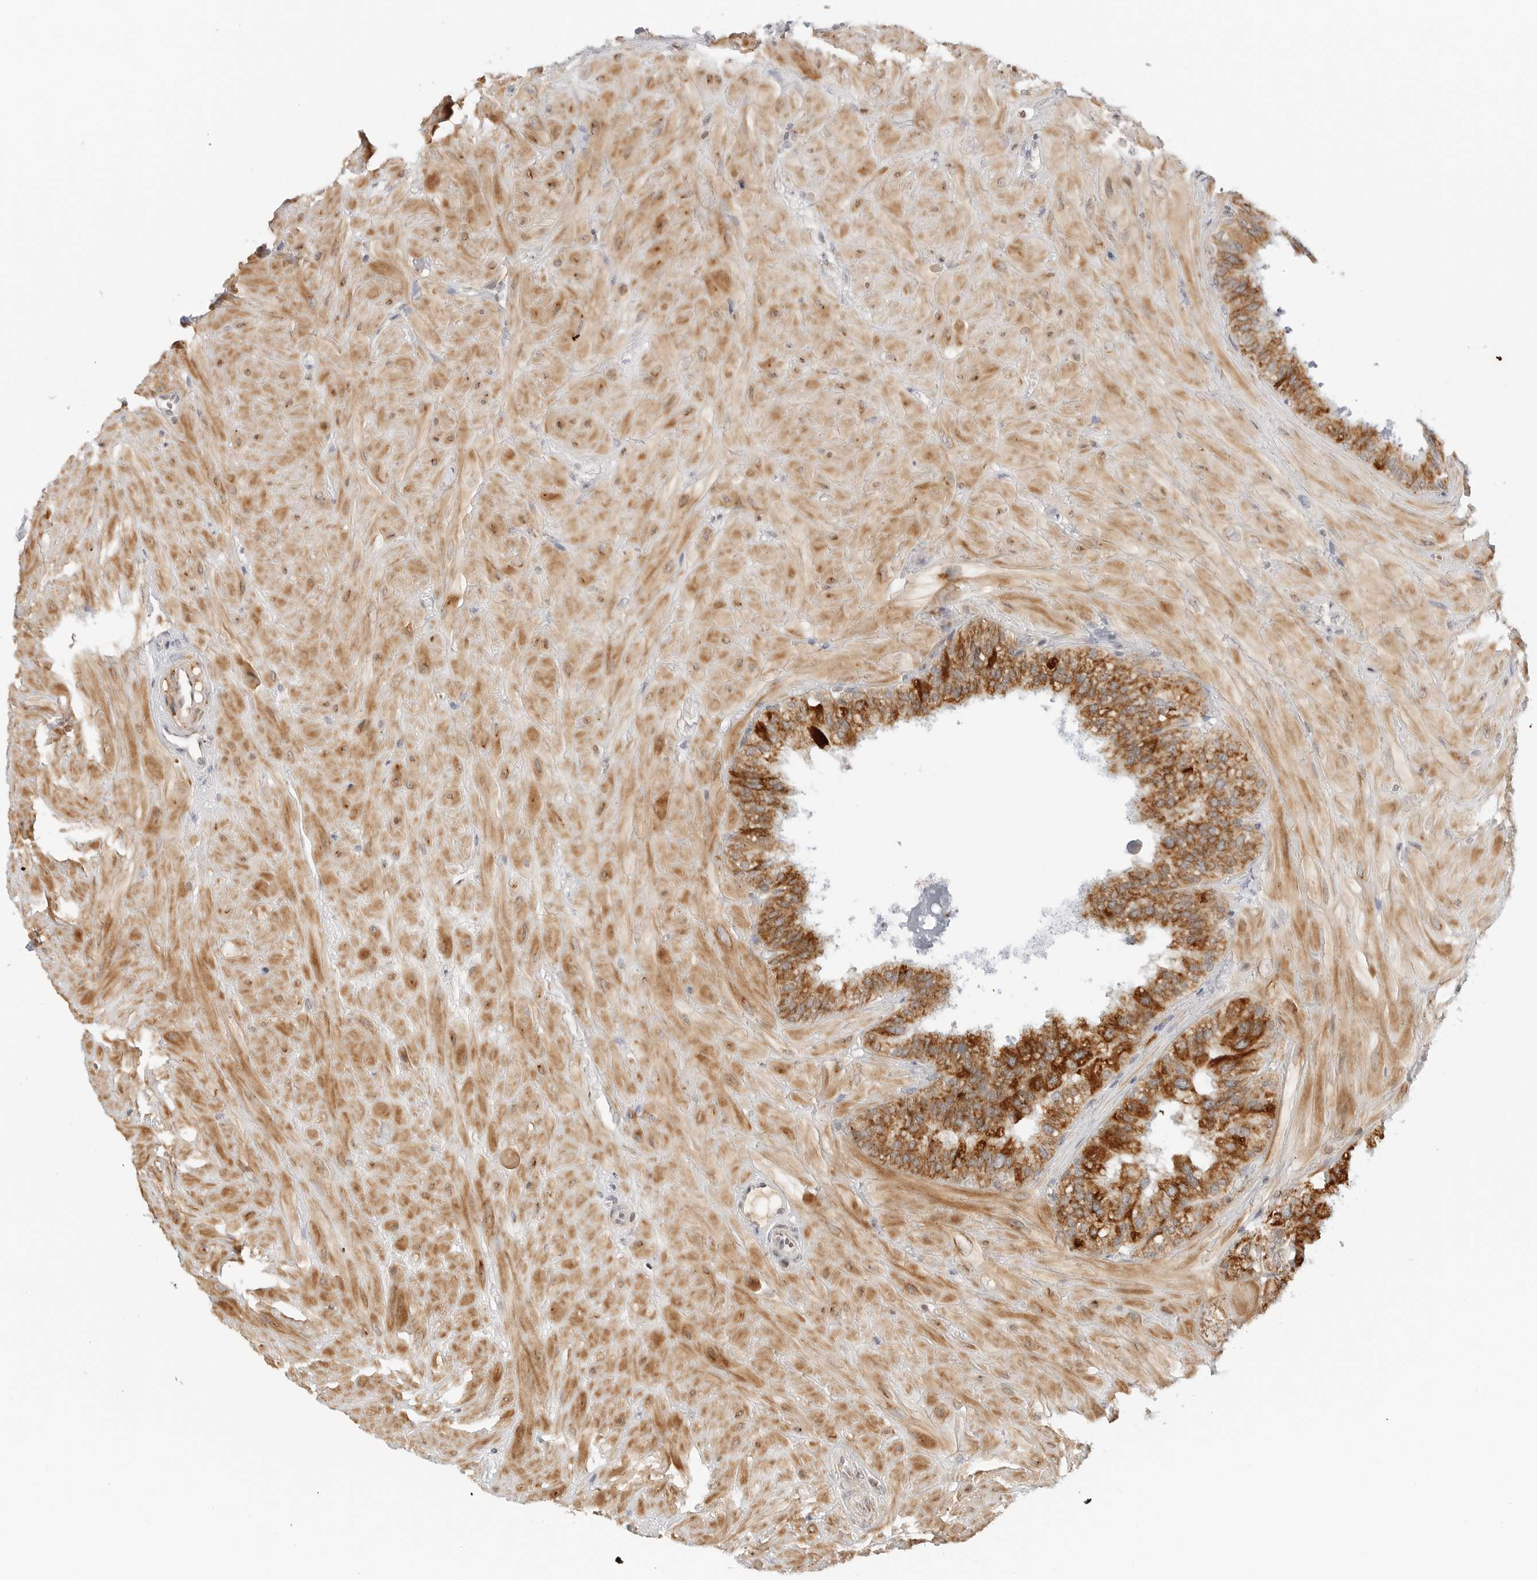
{"staining": {"intensity": "strong", "quantity": ">75%", "location": "cytoplasmic/membranous"}, "tissue": "seminal vesicle", "cell_type": "Glandular cells", "image_type": "normal", "snomed": [{"axis": "morphology", "description": "Normal tissue, NOS"}, {"axis": "topography", "description": "Prostate"}, {"axis": "topography", "description": "Seminal veicle"}], "caption": "Glandular cells exhibit high levels of strong cytoplasmic/membranous positivity in approximately >75% of cells in benign seminal vesicle.", "gene": "DYRK4", "patient": {"sex": "male", "age": 51}}